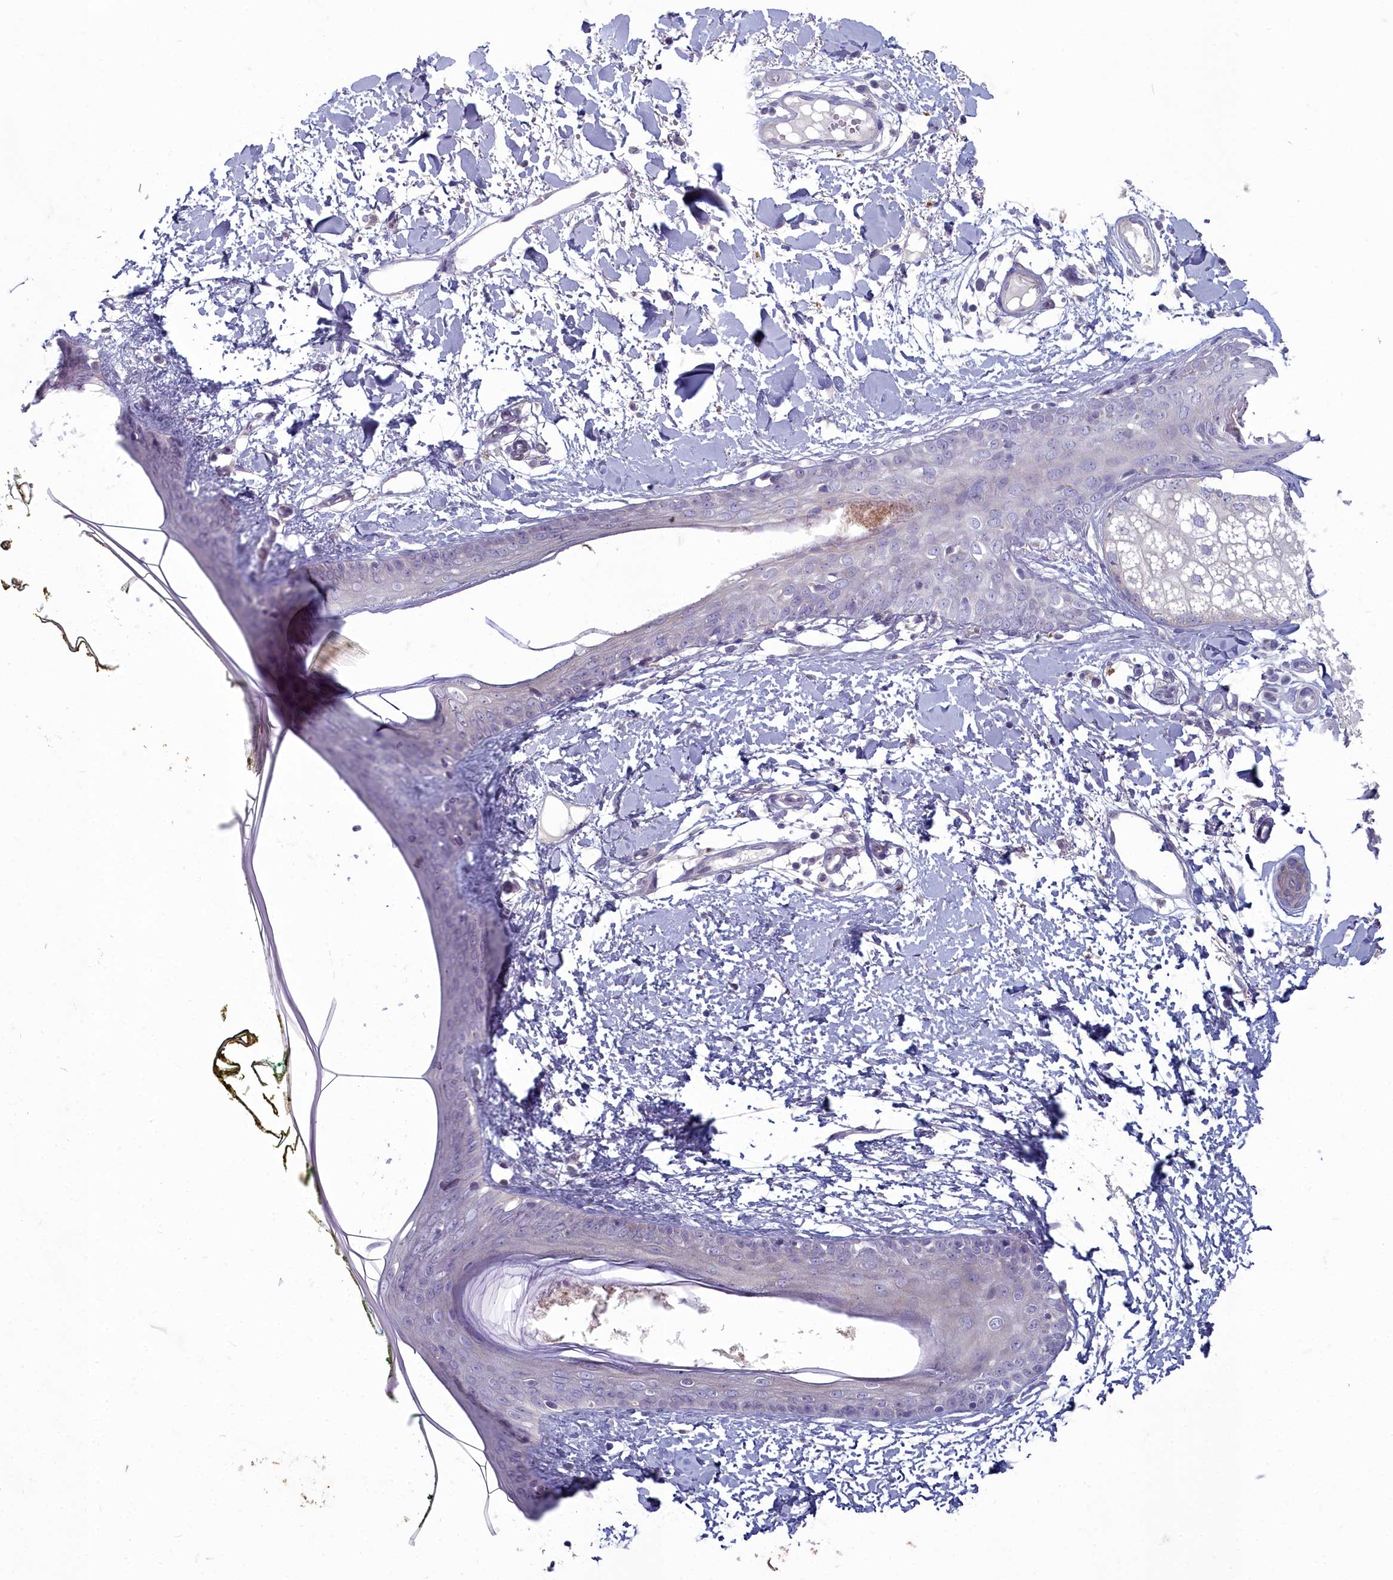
{"staining": {"intensity": "negative", "quantity": "none", "location": "none"}, "tissue": "skin", "cell_type": "Fibroblasts", "image_type": "normal", "snomed": [{"axis": "morphology", "description": "Normal tissue, NOS"}, {"axis": "topography", "description": "Skin"}], "caption": "IHC of normal skin shows no expression in fibroblasts.", "gene": "INSYN2A", "patient": {"sex": "female", "age": 34}}